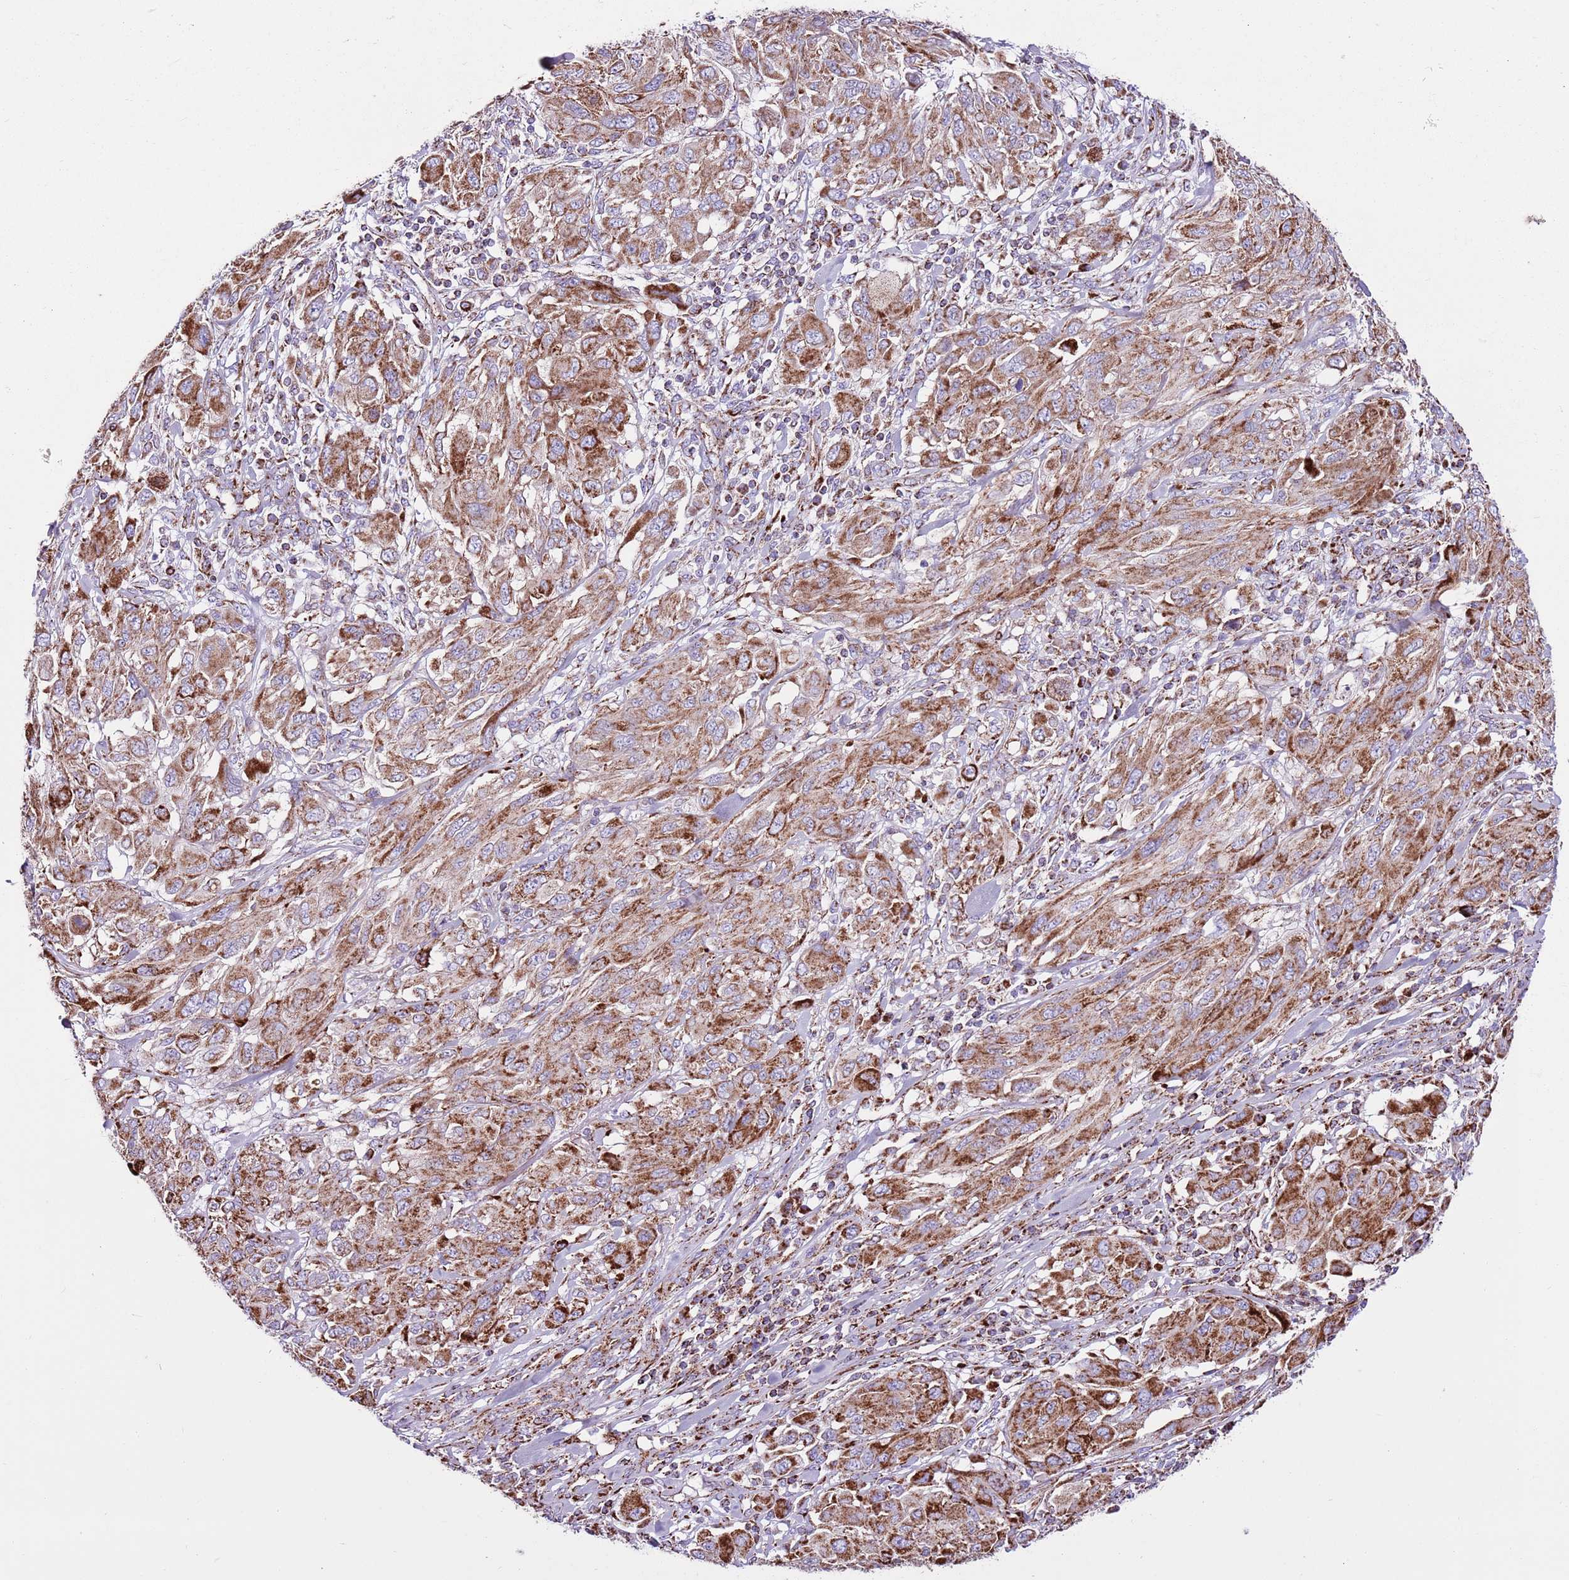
{"staining": {"intensity": "moderate", "quantity": "25%-75%", "location": "cytoplasmic/membranous"}, "tissue": "melanoma", "cell_type": "Tumor cells", "image_type": "cancer", "snomed": [{"axis": "morphology", "description": "Malignant melanoma, NOS"}, {"axis": "topography", "description": "Skin"}], "caption": "This is an image of IHC staining of malignant melanoma, which shows moderate expression in the cytoplasmic/membranous of tumor cells.", "gene": "HECTD4", "patient": {"sex": "female", "age": 91}}